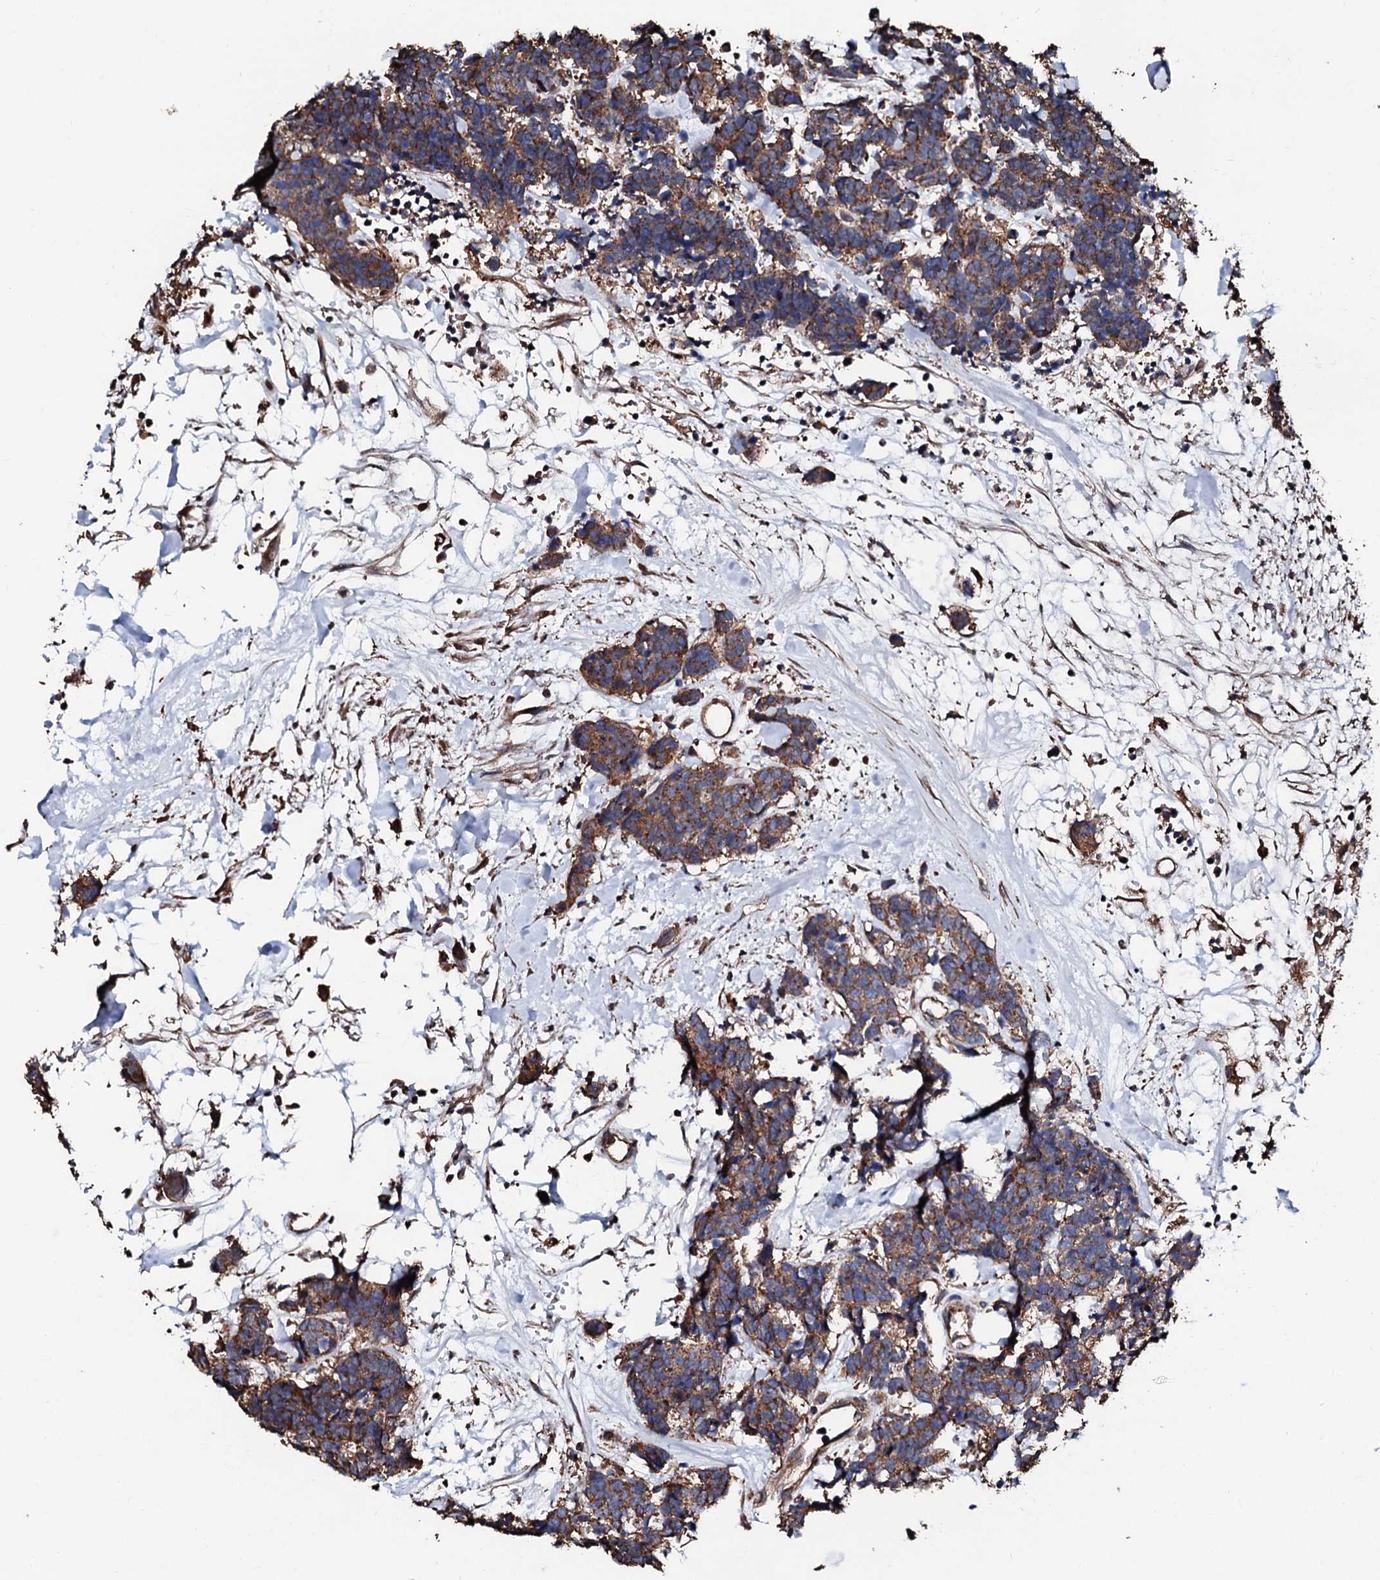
{"staining": {"intensity": "moderate", "quantity": ">75%", "location": "cytoplasmic/membranous"}, "tissue": "carcinoid", "cell_type": "Tumor cells", "image_type": "cancer", "snomed": [{"axis": "morphology", "description": "Carcinoma, NOS"}, {"axis": "morphology", "description": "Carcinoid, malignant, NOS"}, {"axis": "topography", "description": "Urinary bladder"}], "caption": "The immunohistochemical stain highlights moderate cytoplasmic/membranous expression in tumor cells of carcinoma tissue. The staining is performed using DAB (3,3'-diaminobenzidine) brown chromogen to label protein expression. The nuclei are counter-stained blue using hematoxylin.", "gene": "CKAP5", "patient": {"sex": "male", "age": 57}}